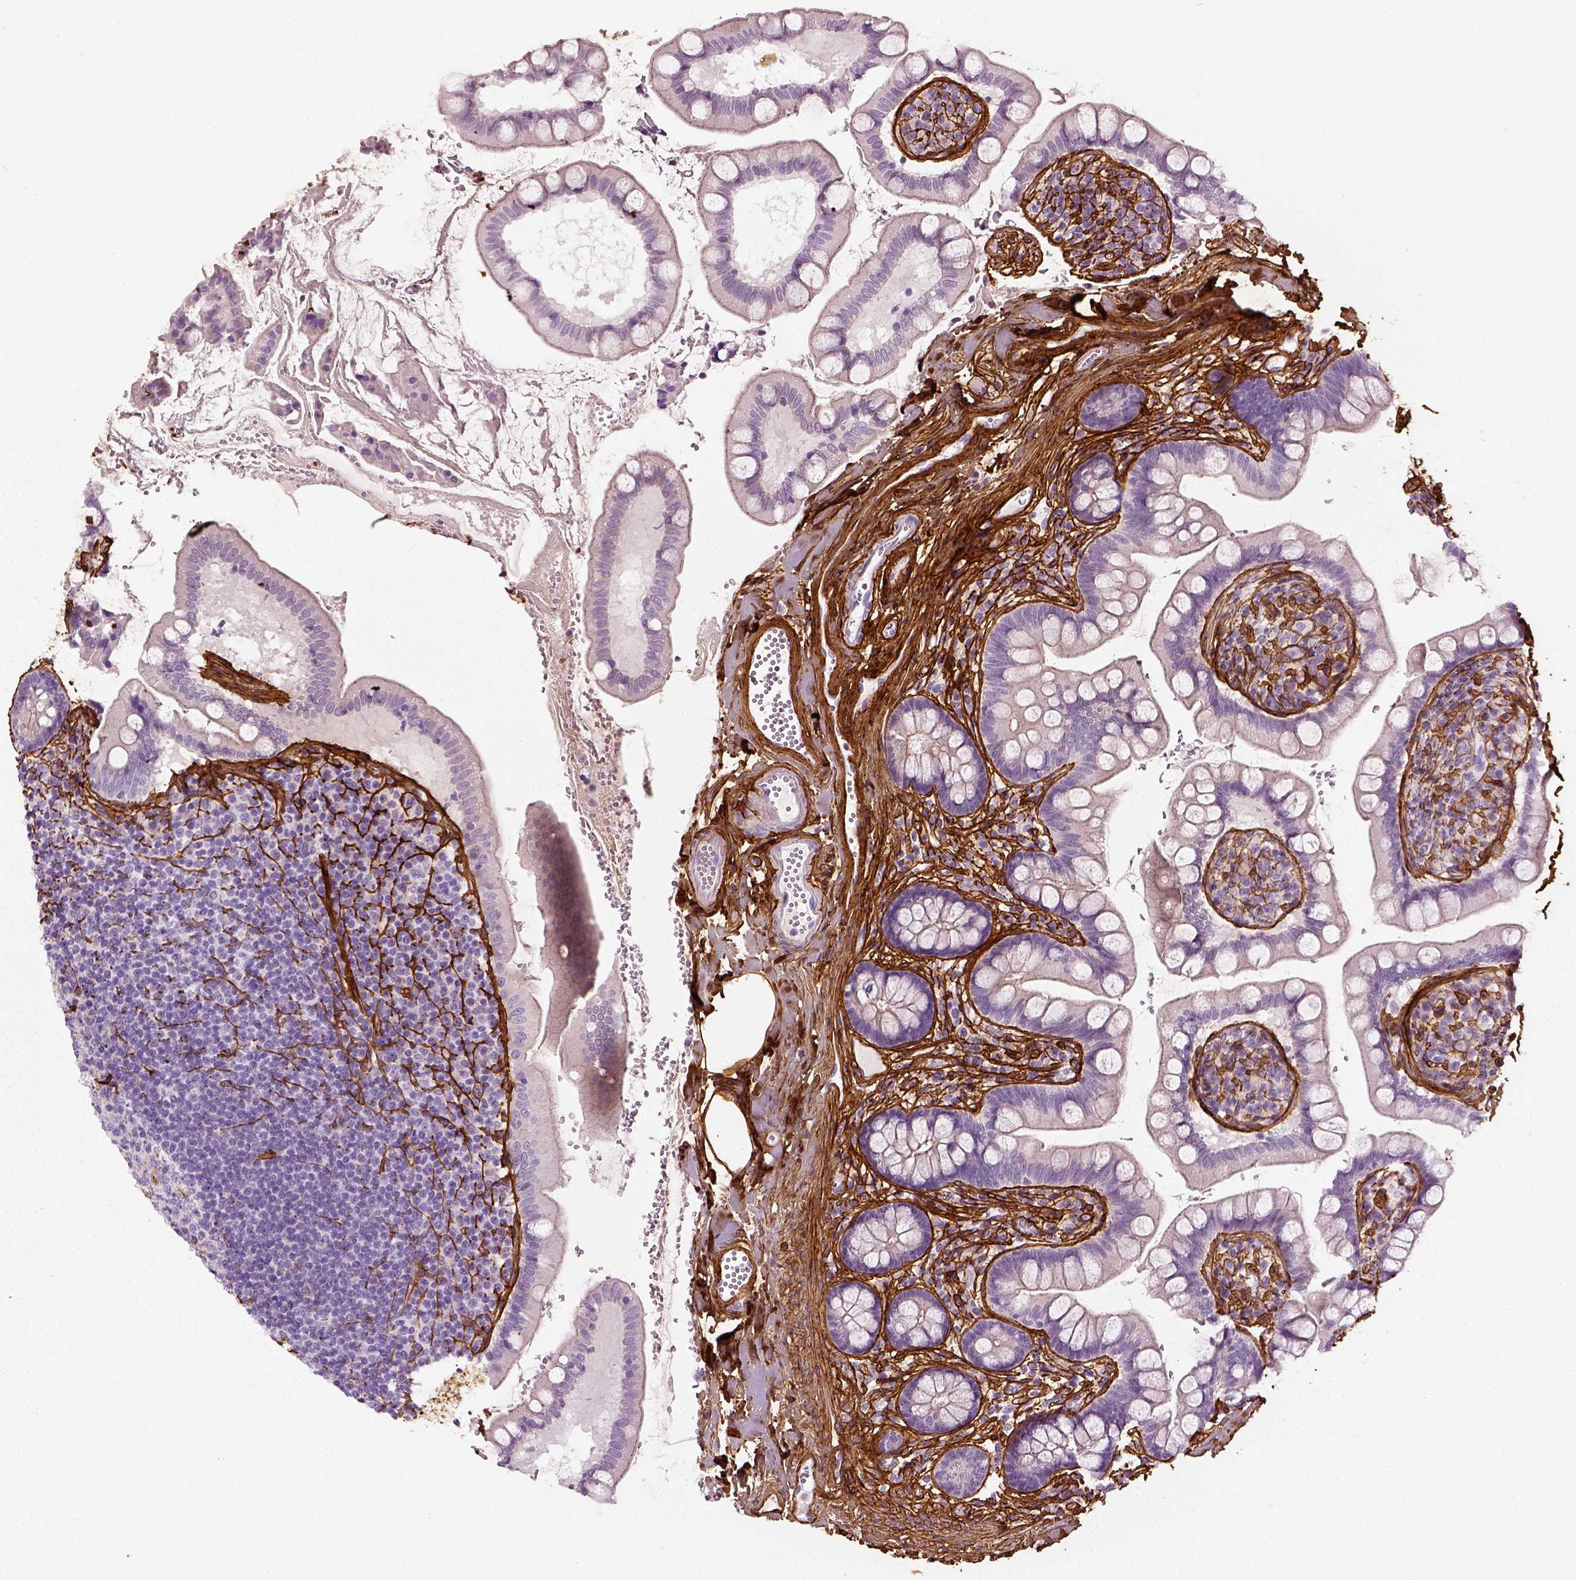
{"staining": {"intensity": "negative", "quantity": "none", "location": "none"}, "tissue": "small intestine", "cell_type": "Glandular cells", "image_type": "normal", "snomed": [{"axis": "morphology", "description": "Normal tissue, NOS"}, {"axis": "topography", "description": "Small intestine"}], "caption": "Immunohistochemistry histopathology image of unremarkable small intestine stained for a protein (brown), which displays no expression in glandular cells.", "gene": "COL6A2", "patient": {"sex": "female", "age": 56}}